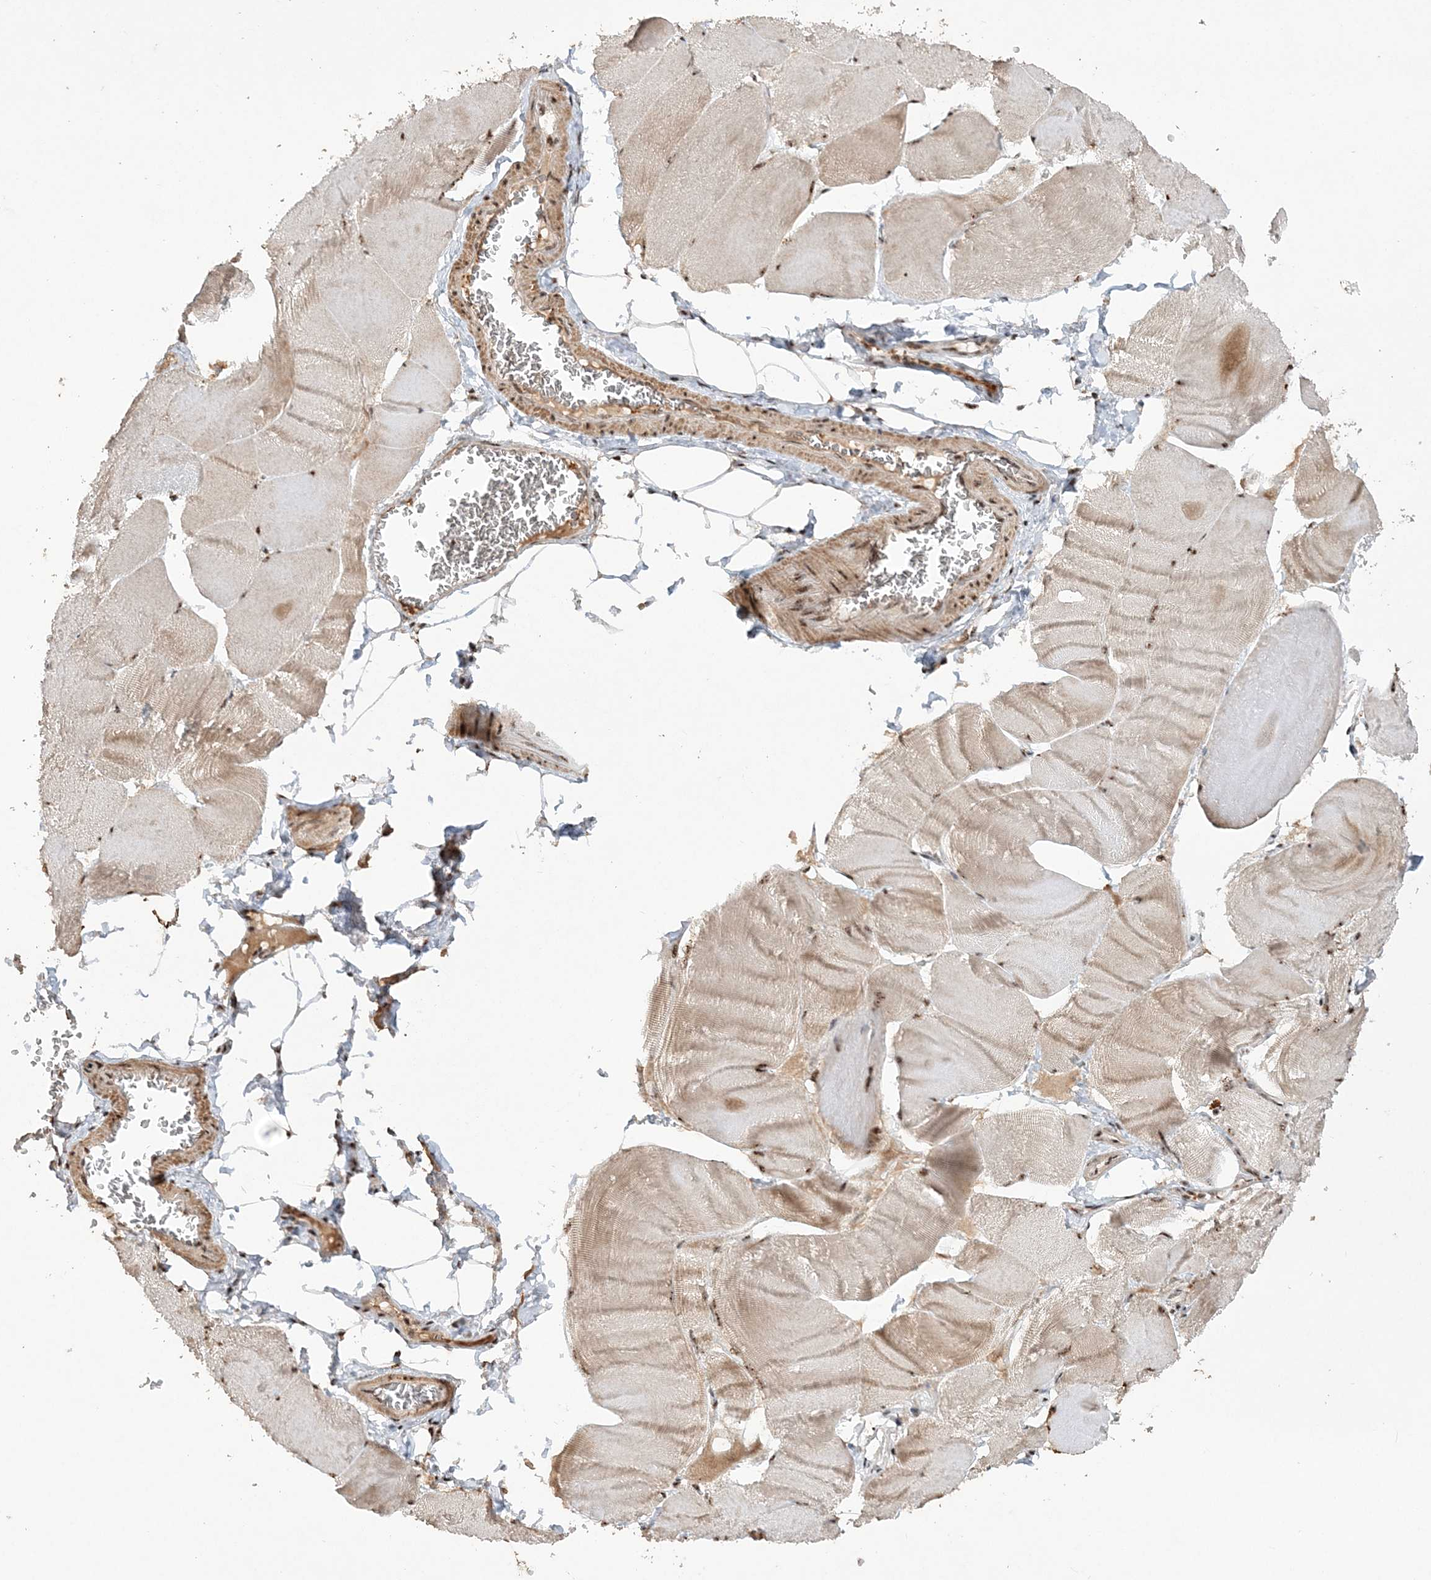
{"staining": {"intensity": "strong", "quantity": ">75%", "location": "nuclear"}, "tissue": "skeletal muscle", "cell_type": "Myocytes", "image_type": "normal", "snomed": [{"axis": "morphology", "description": "Normal tissue, NOS"}, {"axis": "morphology", "description": "Basal cell carcinoma"}, {"axis": "topography", "description": "Skeletal muscle"}], "caption": "Unremarkable skeletal muscle displays strong nuclear staining in about >75% of myocytes.", "gene": "POLR3B", "patient": {"sex": "female", "age": 64}}